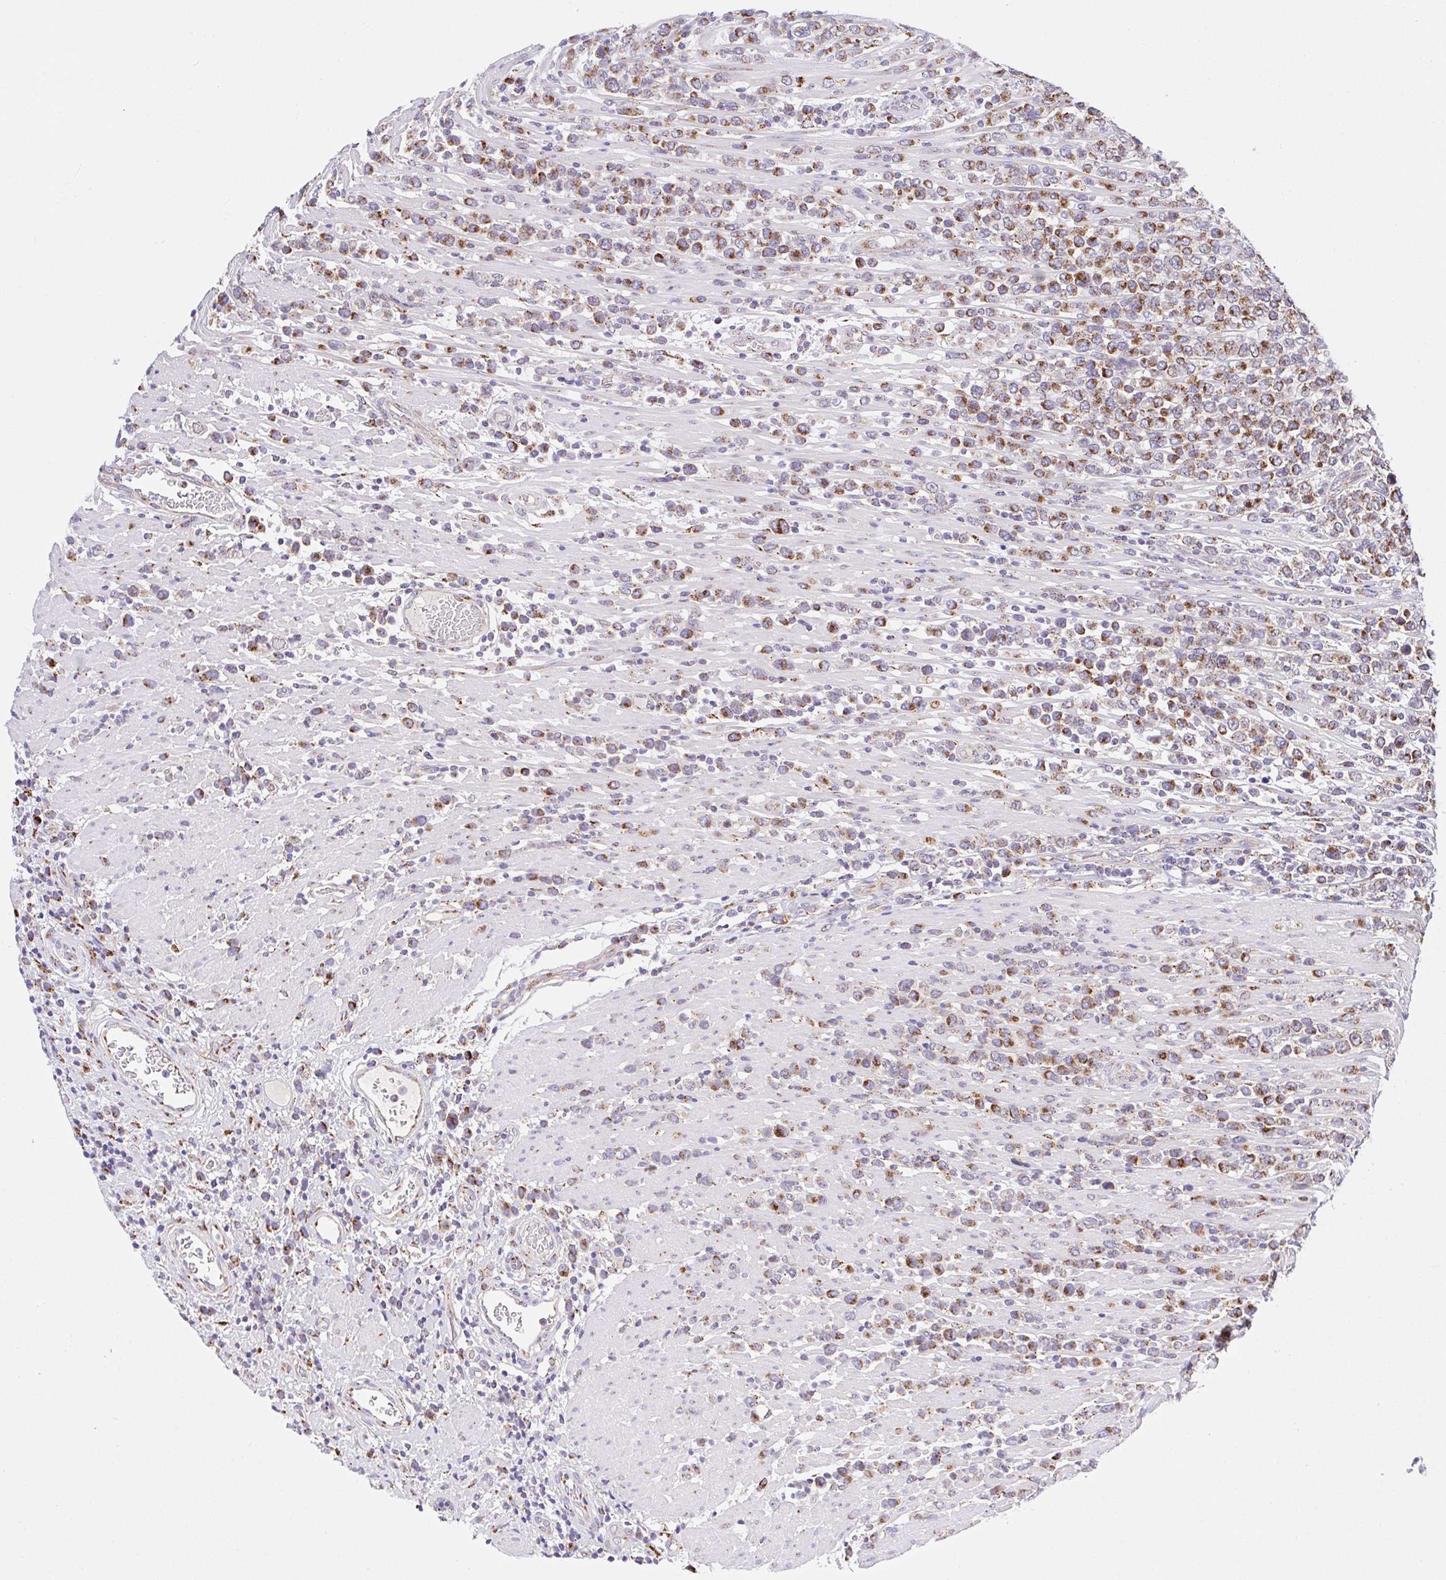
{"staining": {"intensity": "moderate", "quantity": ">75%", "location": "cytoplasmic/membranous"}, "tissue": "lymphoma", "cell_type": "Tumor cells", "image_type": "cancer", "snomed": [{"axis": "morphology", "description": "Malignant lymphoma, non-Hodgkin's type, High grade"}, {"axis": "topography", "description": "Soft tissue"}], "caption": "Immunohistochemistry (IHC) photomicrograph of neoplastic tissue: human lymphoma stained using immunohistochemistry (IHC) demonstrates medium levels of moderate protein expression localized specifically in the cytoplasmic/membranous of tumor cells, appearing as a cytoplasmic/membranous brown color.", "gene": "PROSER3", "patient": {"sex": "female", "age": 56}}